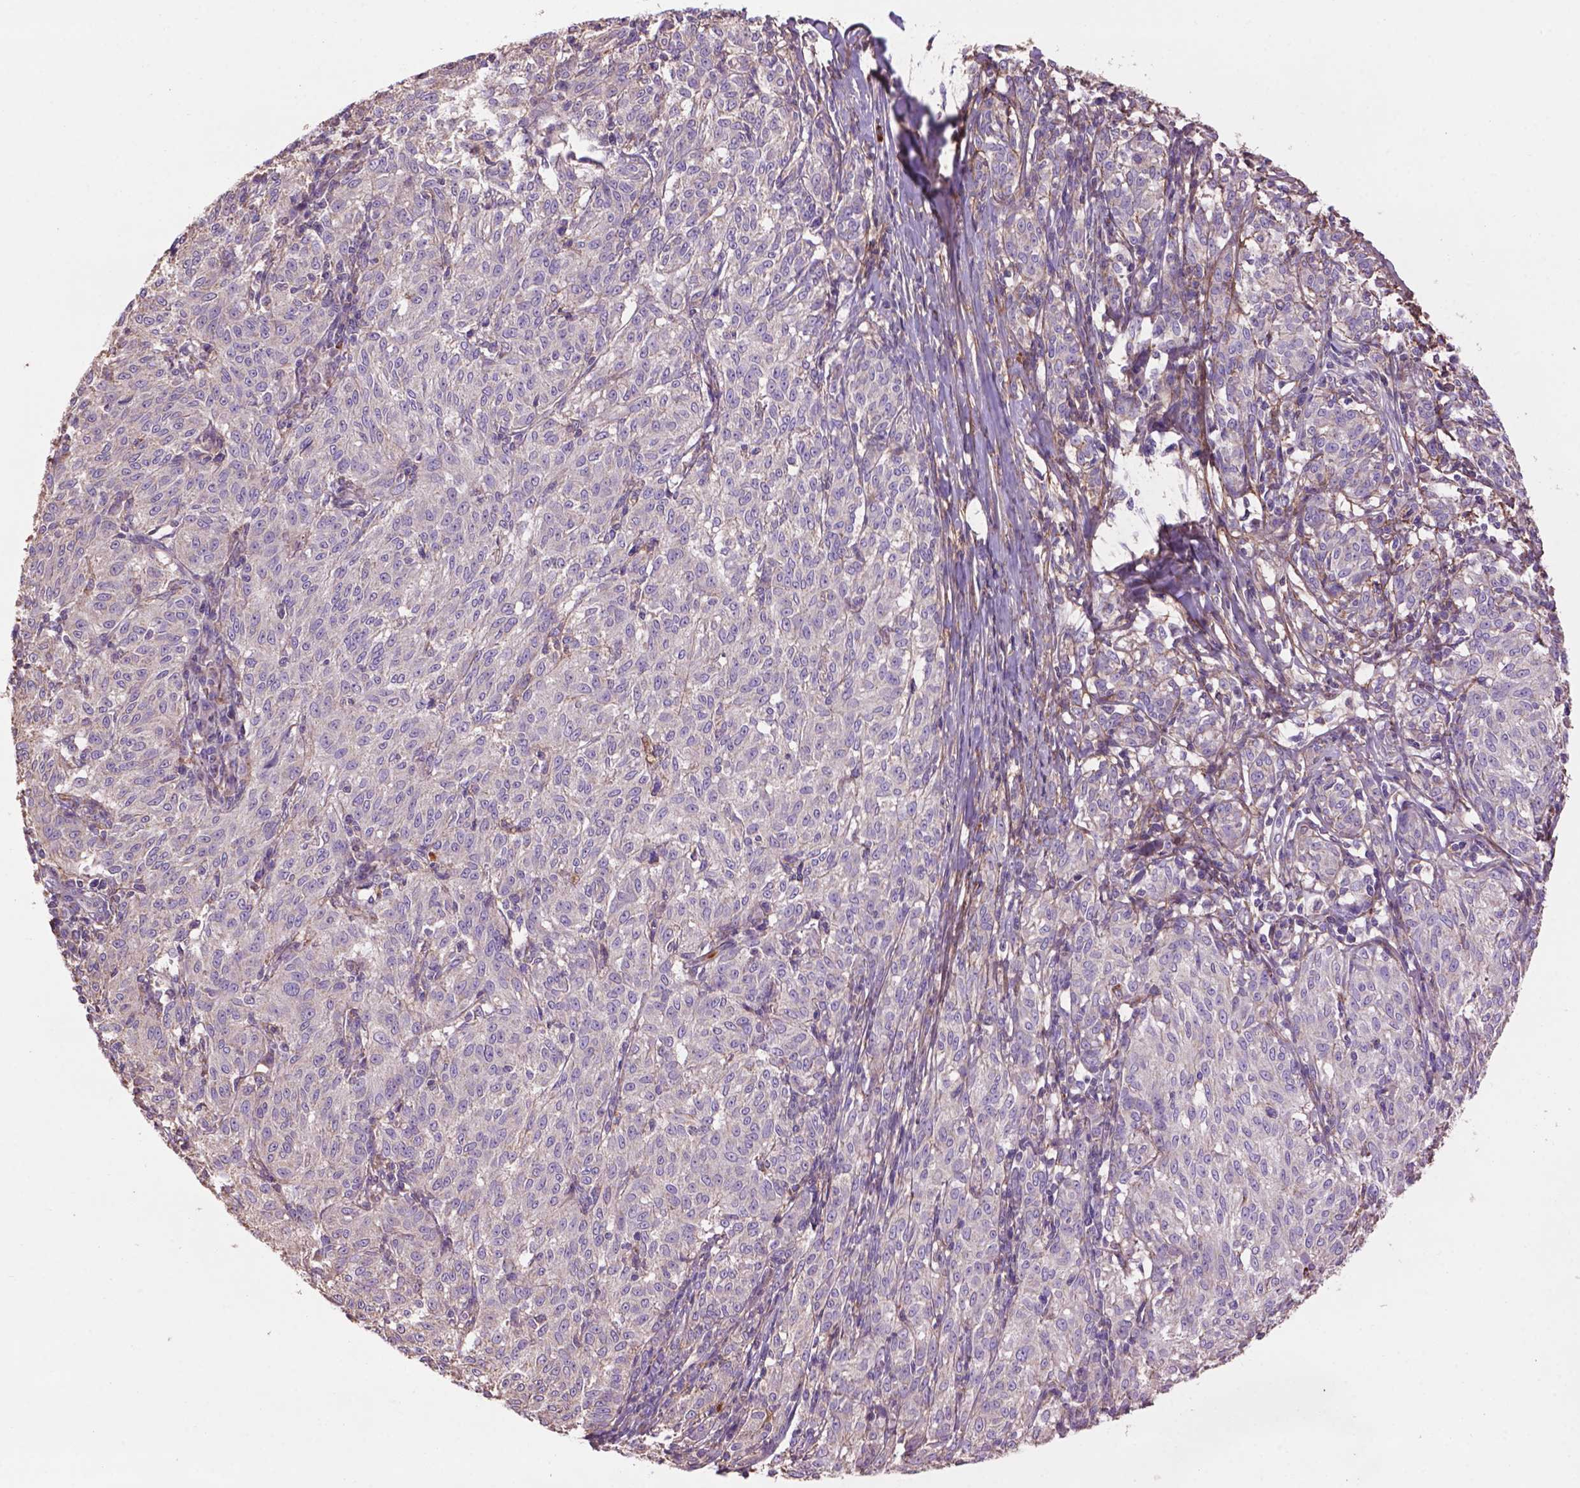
{"staining": {"intensity": "negative", "quantity": "none", "location": "none"}, "tissue": "melanoma", "cell_type": "Tumor cells", "image_type": "cancer", "snomed": [{"axis": "morphology", "description": "Malignant melanoma, NOS"}, {"axis": "topography", "description": "Skin"}], "caption": "High magnification brightfield microscopy of melanoma stained with DAB (3,3'-diaminobenzidine) (brown) and counterstained with hematoxylin (blue): tumor cells show no significant expression. The staining was performed using DAB (3,3'-diaminobenzidine) to visualize the protein expression in brown, while the nuclei were stained in blue with hematoxylin (Magnification: 20x).", "gene": "LRRC3C", "patient": {"sex": "female", "age": 72}}